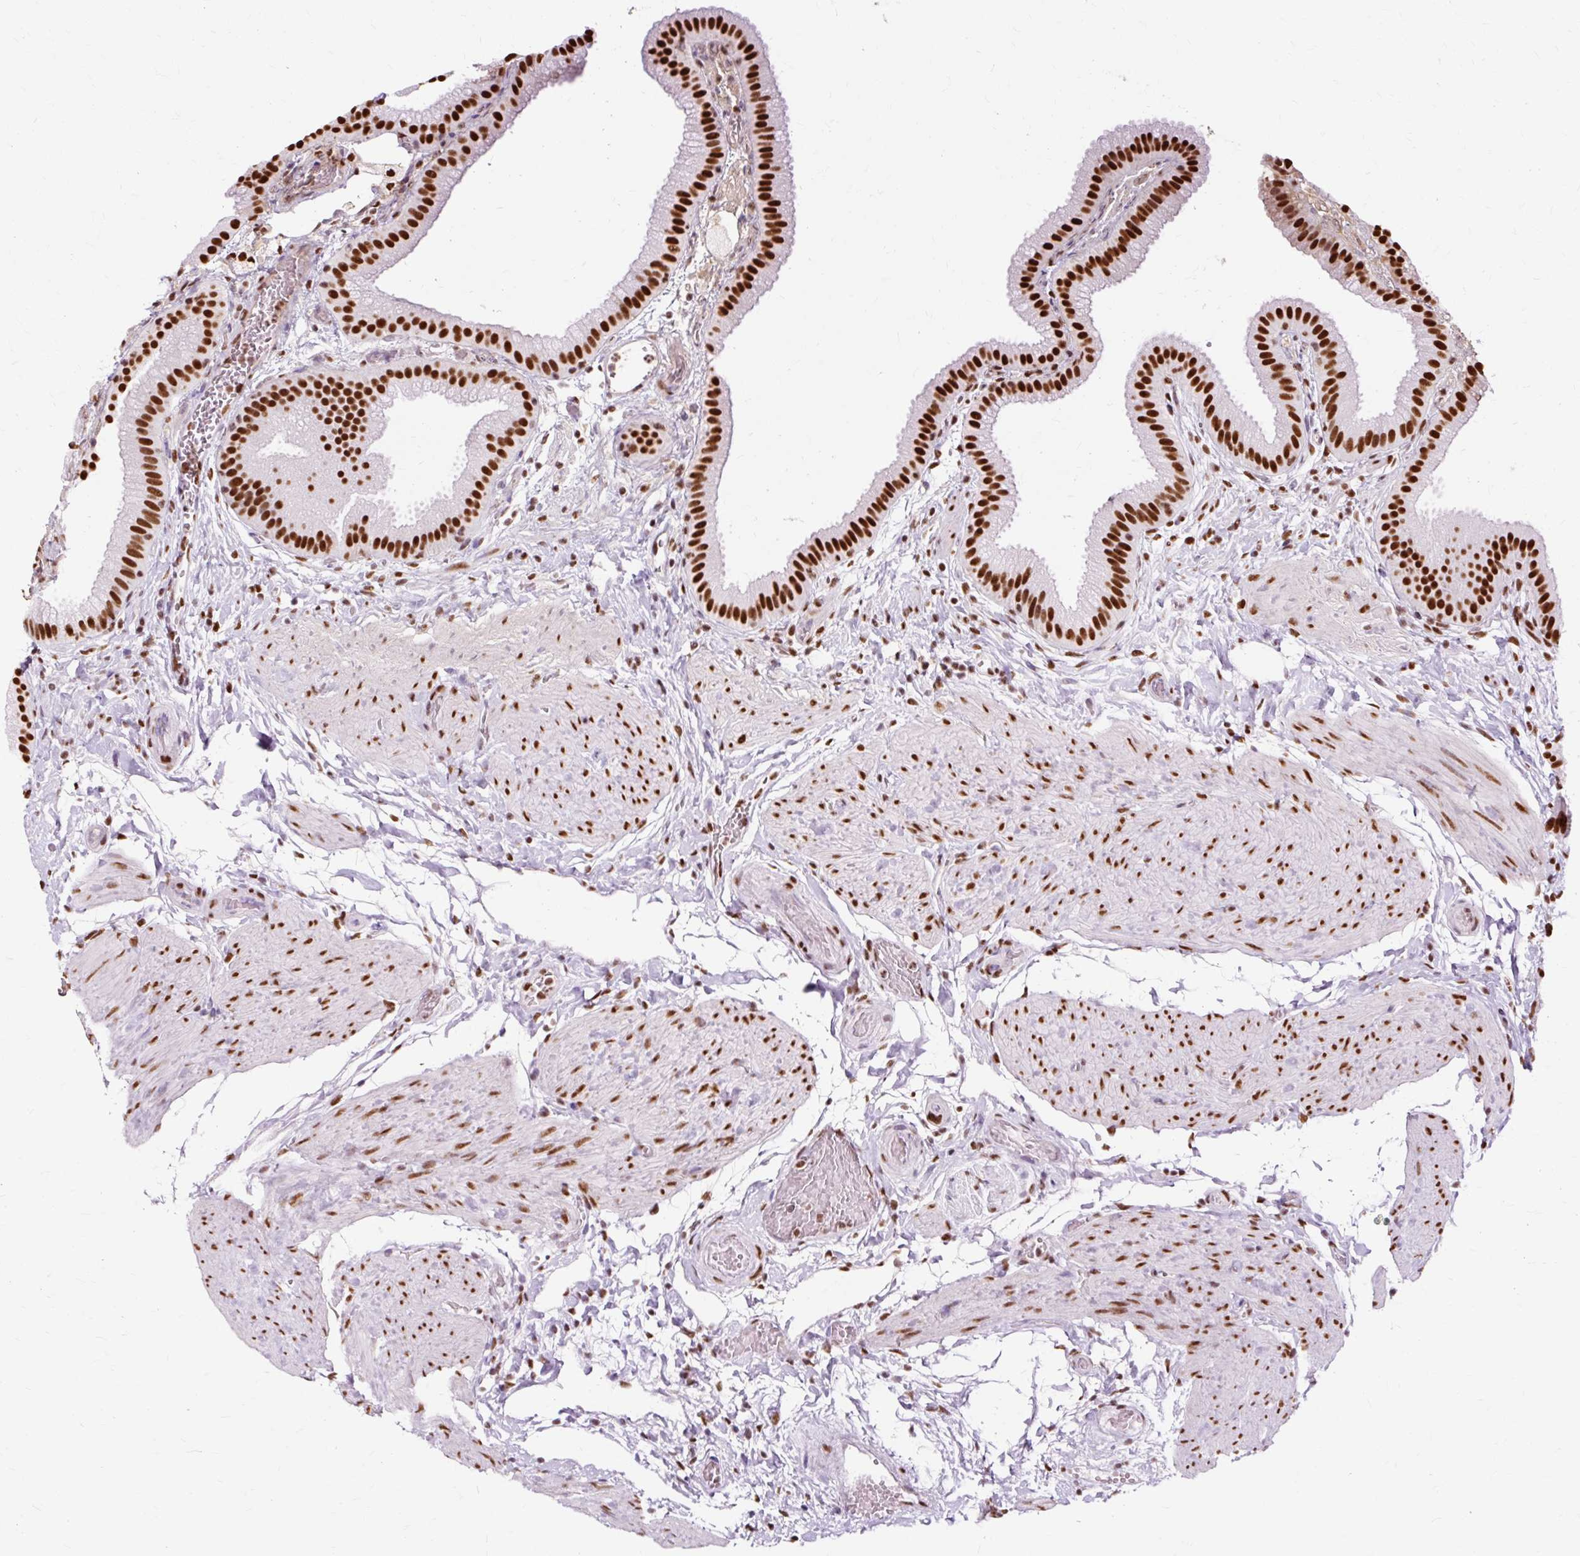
{"staining": {"intensity": "strong", "quantity": ">75%", "location": "nuclear"}, "tissue": "gallbladder", "cell_type": "Glandular cells", "image_type": "normal", "snomed": [{"axis": "morphology", "description": "Normal tissue, NOS"}, {"axis": "topography", "description": "Gallbladder"}], "caption": "This histopathology image demonstrates IHC staining of unremarkable human gallbladder, with high strong nuclear expression in about >75% of glandular cells.", "gene": "XRCC6", "patient": {"sex": "female", "age": 63}}